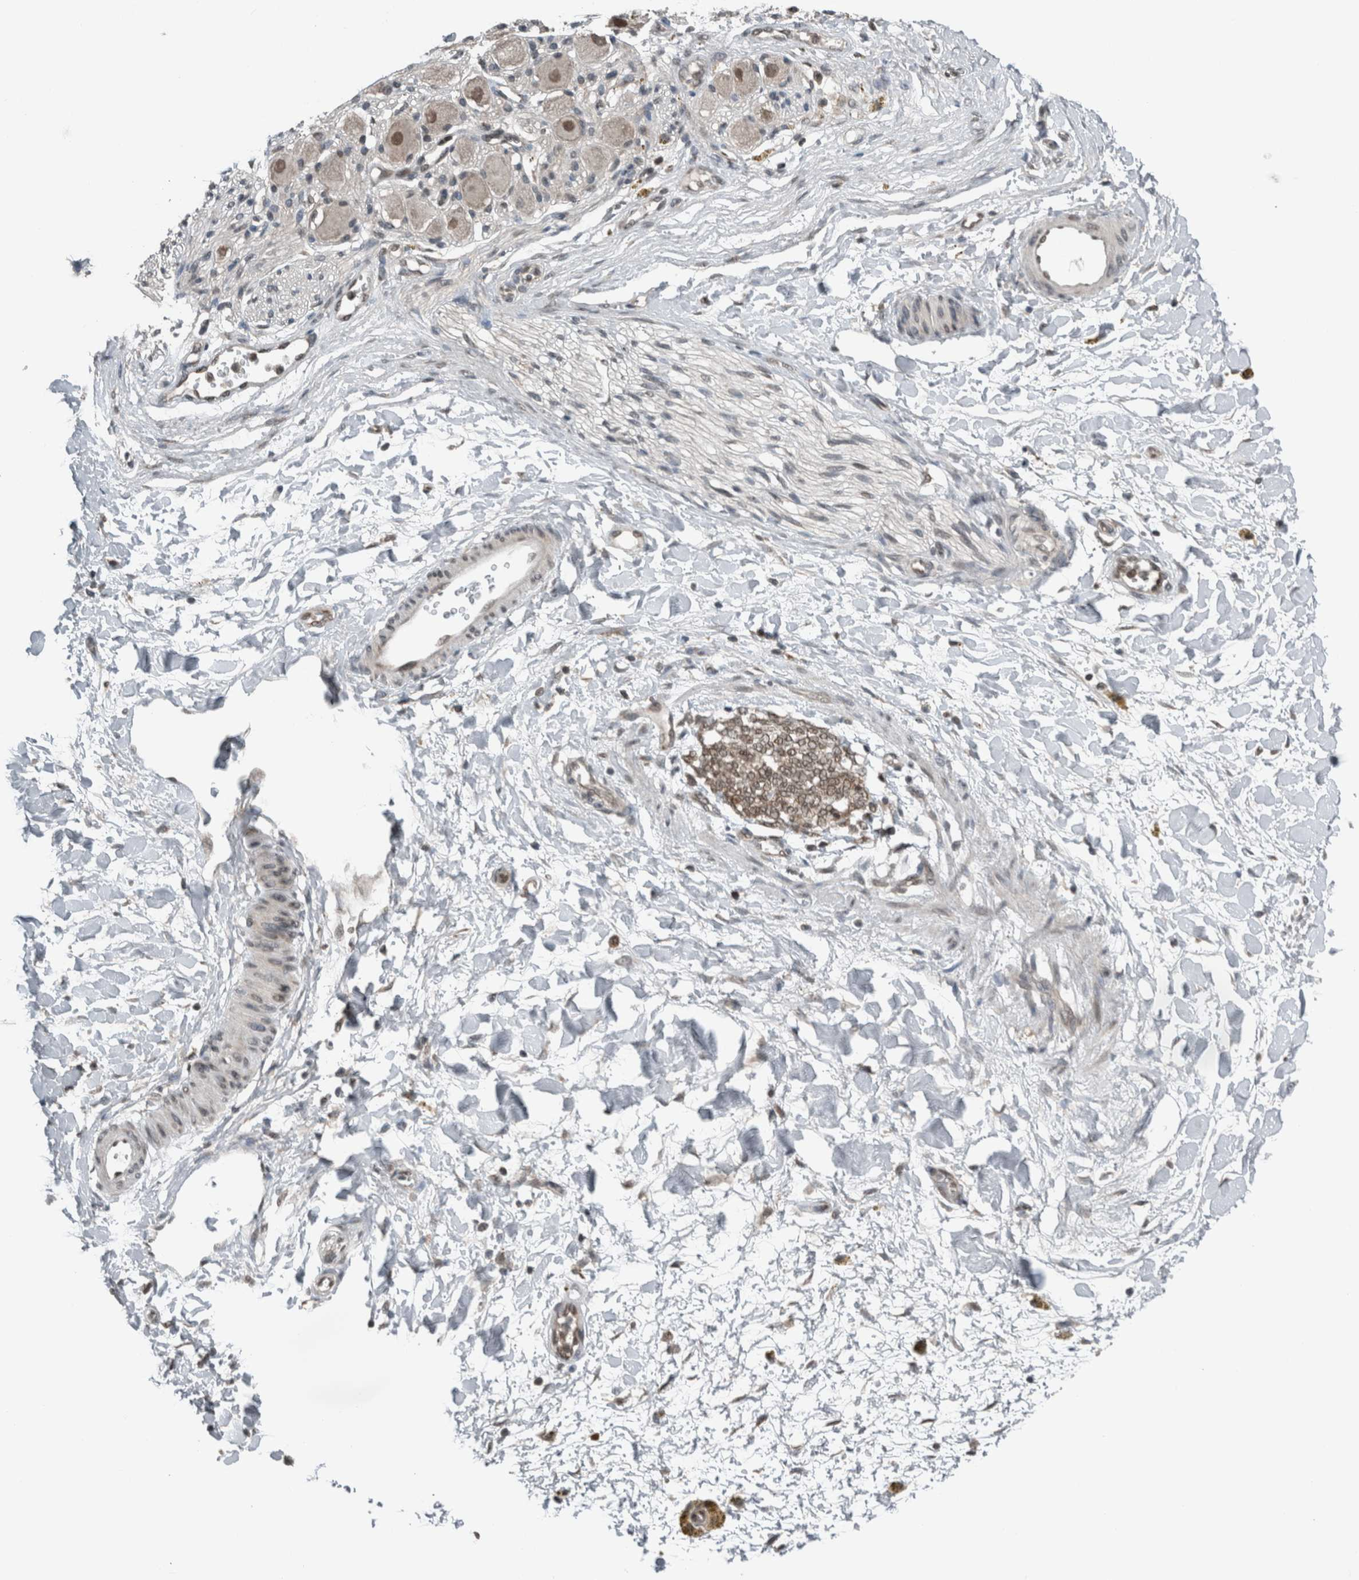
{"staining": {"intensity": "negative", "quantity": "none", "location": "none"}, "tissue": "adipose tissue", "cell_type": "Adipocytes", "image_type": "normal", "snomed": [{"axis": "morphology", "description": "Normal tissue, NOS"}, {"axis": "topography", "description": "Kidney"}, {"axis": "topography", "description": "Peripheral nerve tissue"}], "caption": "This is an IHC image of benign adipose tissue. There is no staining in adipocytes.", "gene": "SPAG7", "patient": {"sex": "male", "age": 7}}